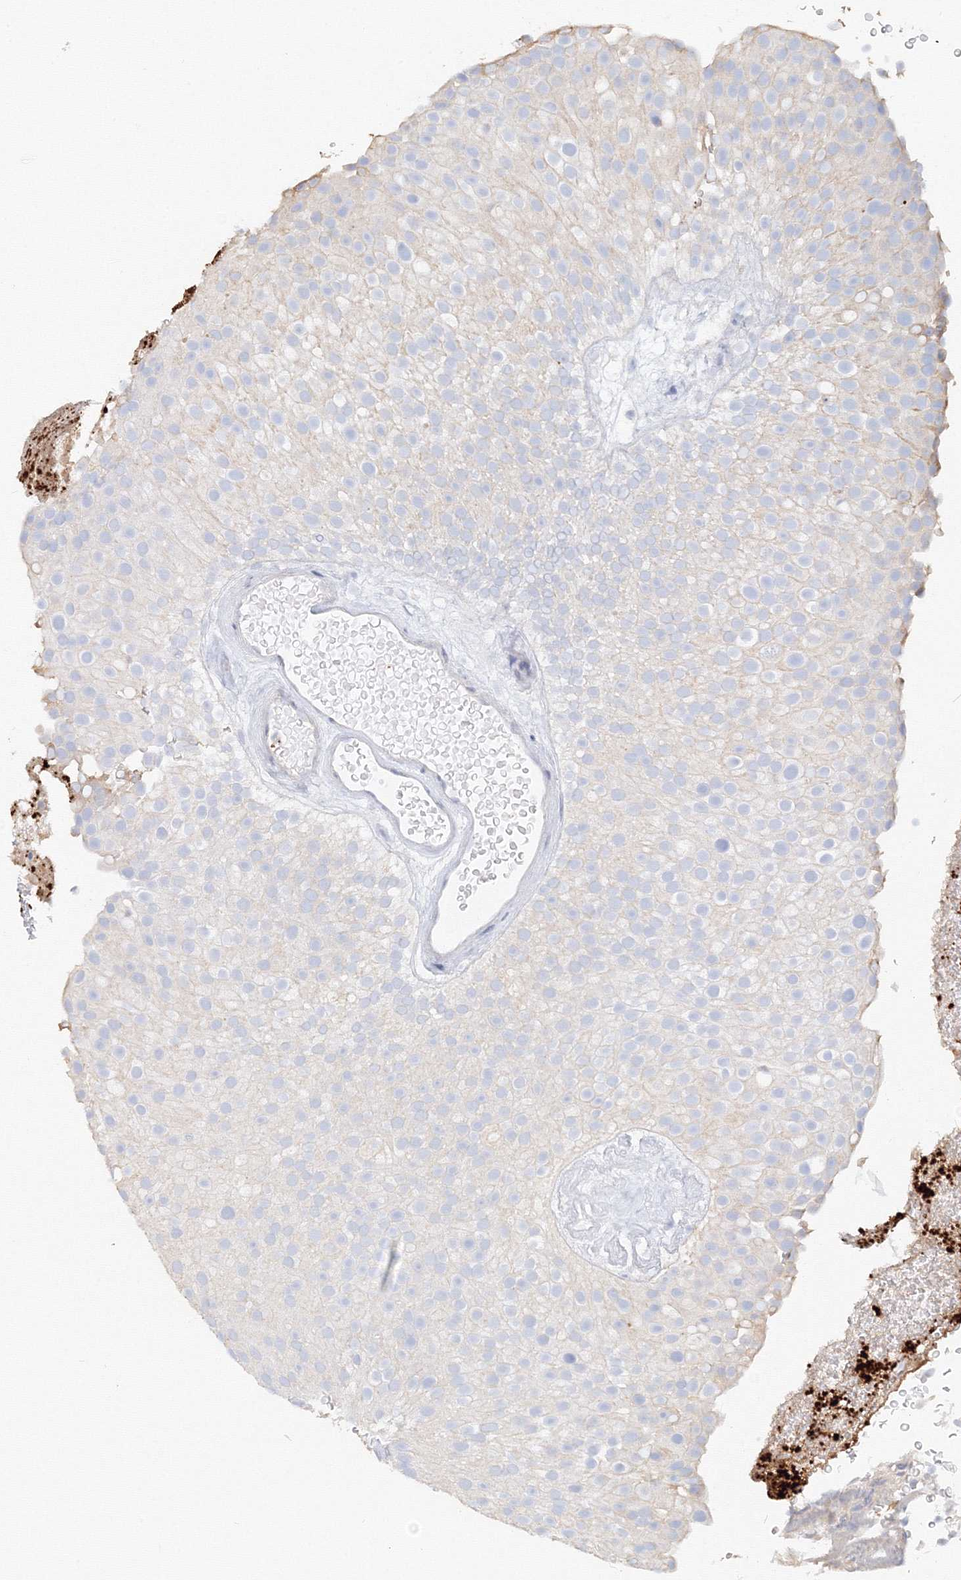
{"staining": {"intensity": "negative", "quantity": "none", "location": "none"}, "tissue": "urothelial cancer", "cell_type": "Tumor cells", "image_type": "cancer", "snomed": [{"axis": "morphology", "description": "Urothelial carcinoma, Low grade"}, {"axis": "topography", "description": "Urinary bladder"}], "caption": "IHC of human low-grade urothelial carcinoma reveals no expression in tumor cells. Brightfield microscopy of IHC stained with DAB (3,3'-diaminobenzidine) (brown) and hematoxylin (blue), captured at high magnification.", "gene": "MMRN1", "patient": {"sex": "male", "age": 78}}